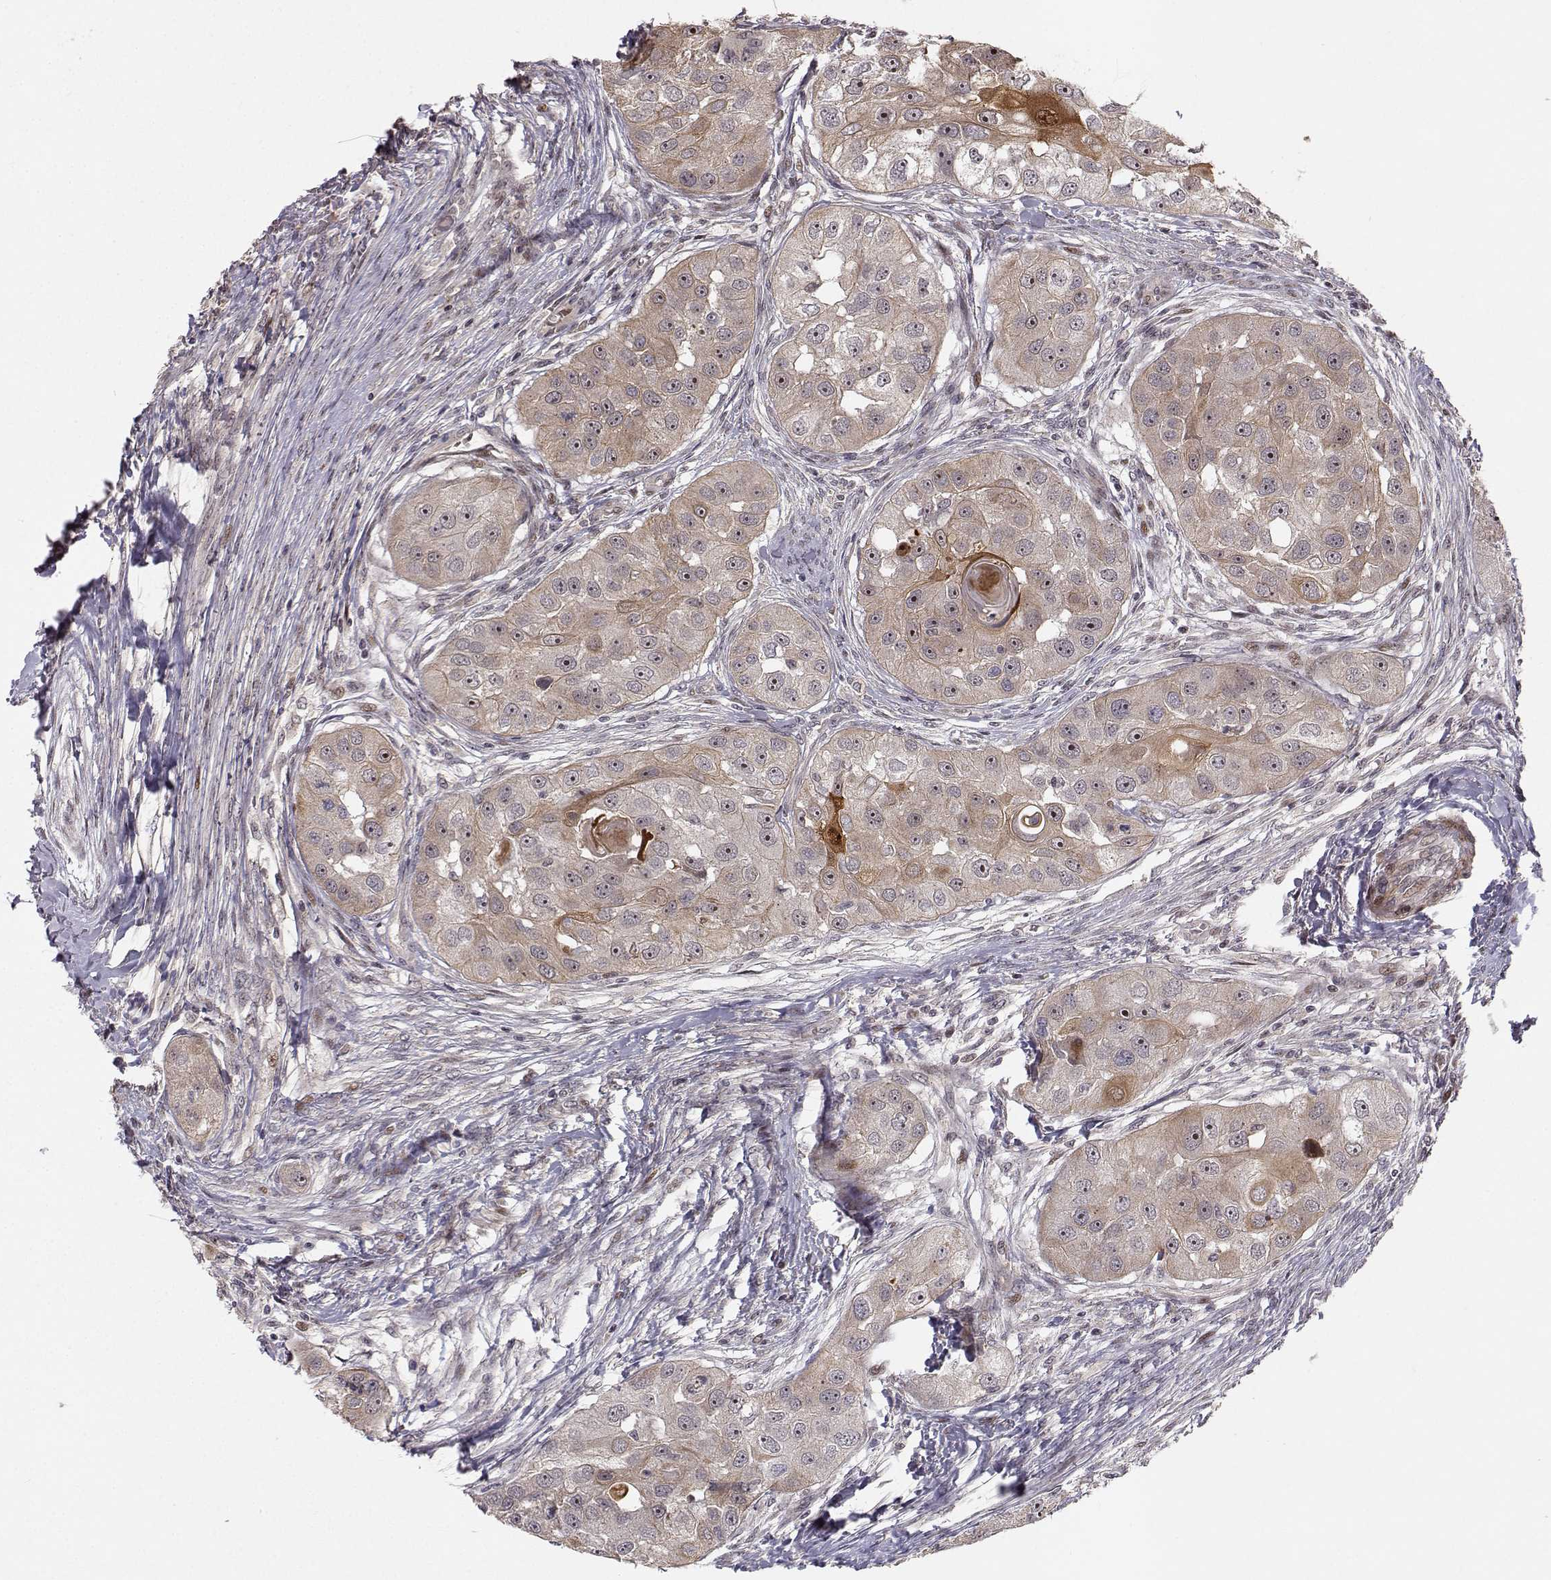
{"staining": {"intensity": "moderate", "quantity": "<25%", "location": "cytoplasmic/membranous"}, "tissue": "head and neck cancer", "cell_type": "Tumor cells", "image_type": "cancer", "snomed": [{"axis": "morphology", "description": "Squamous cell carcinoma, NOS"}, {"axis": "topography", "description": "Head-Neck"}], "caption": "Moderate cytoplasmic/membranous protein staining is present in approximately <25% of tumor cells in squamous cell carcinoma (head and neck).", "gene": "APC", "patient": {"sex": "male", "age": 51}}